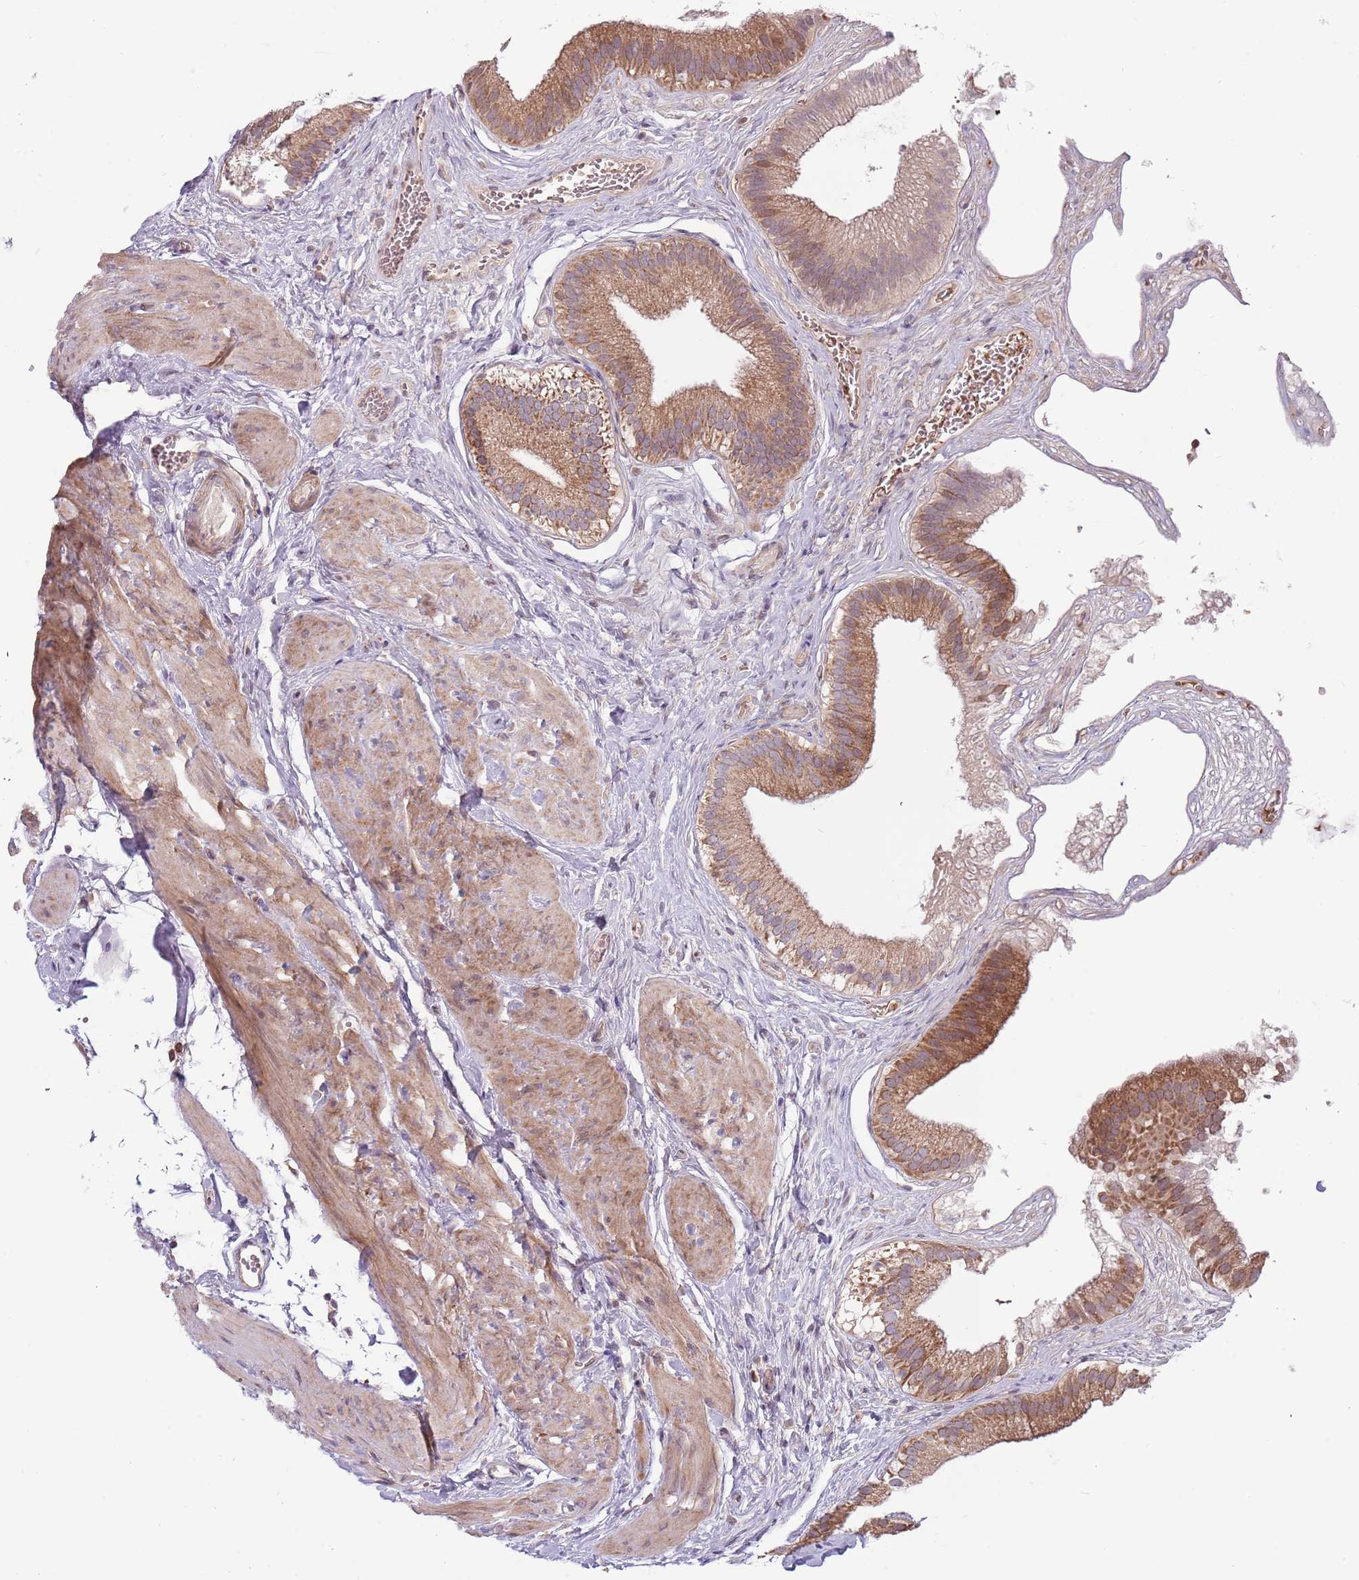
{"staining": {"intensity": "moderate", "quantity": ">75%", "location": "cytoplasmic/membranous,nuclear"}, "tissue": "gallbladder", "cell_type": "Glandular cells", "image_type": "normal", "snomed": [{"axis": "morphology", "description": "Normal tissue, NOS"}, {"axis": "topography", "description": "Gallbladder"}], "caption": "IHC staining of normal gallbladder, which reveals medium levels of moderate cytoplasmic/membranous,nuclear staining in approximately >75% of glandular cells indicating moderate cytoplasmic/membranous,nuclear protein positivity. The staining was performed using DAB (3,3'-diaminobenzidine) (brown) for protein detection and nuclei were counterstained in hematoxylin (blue).", "gene": "RNF181", "patient": {"sex": "female", "age": 54}}